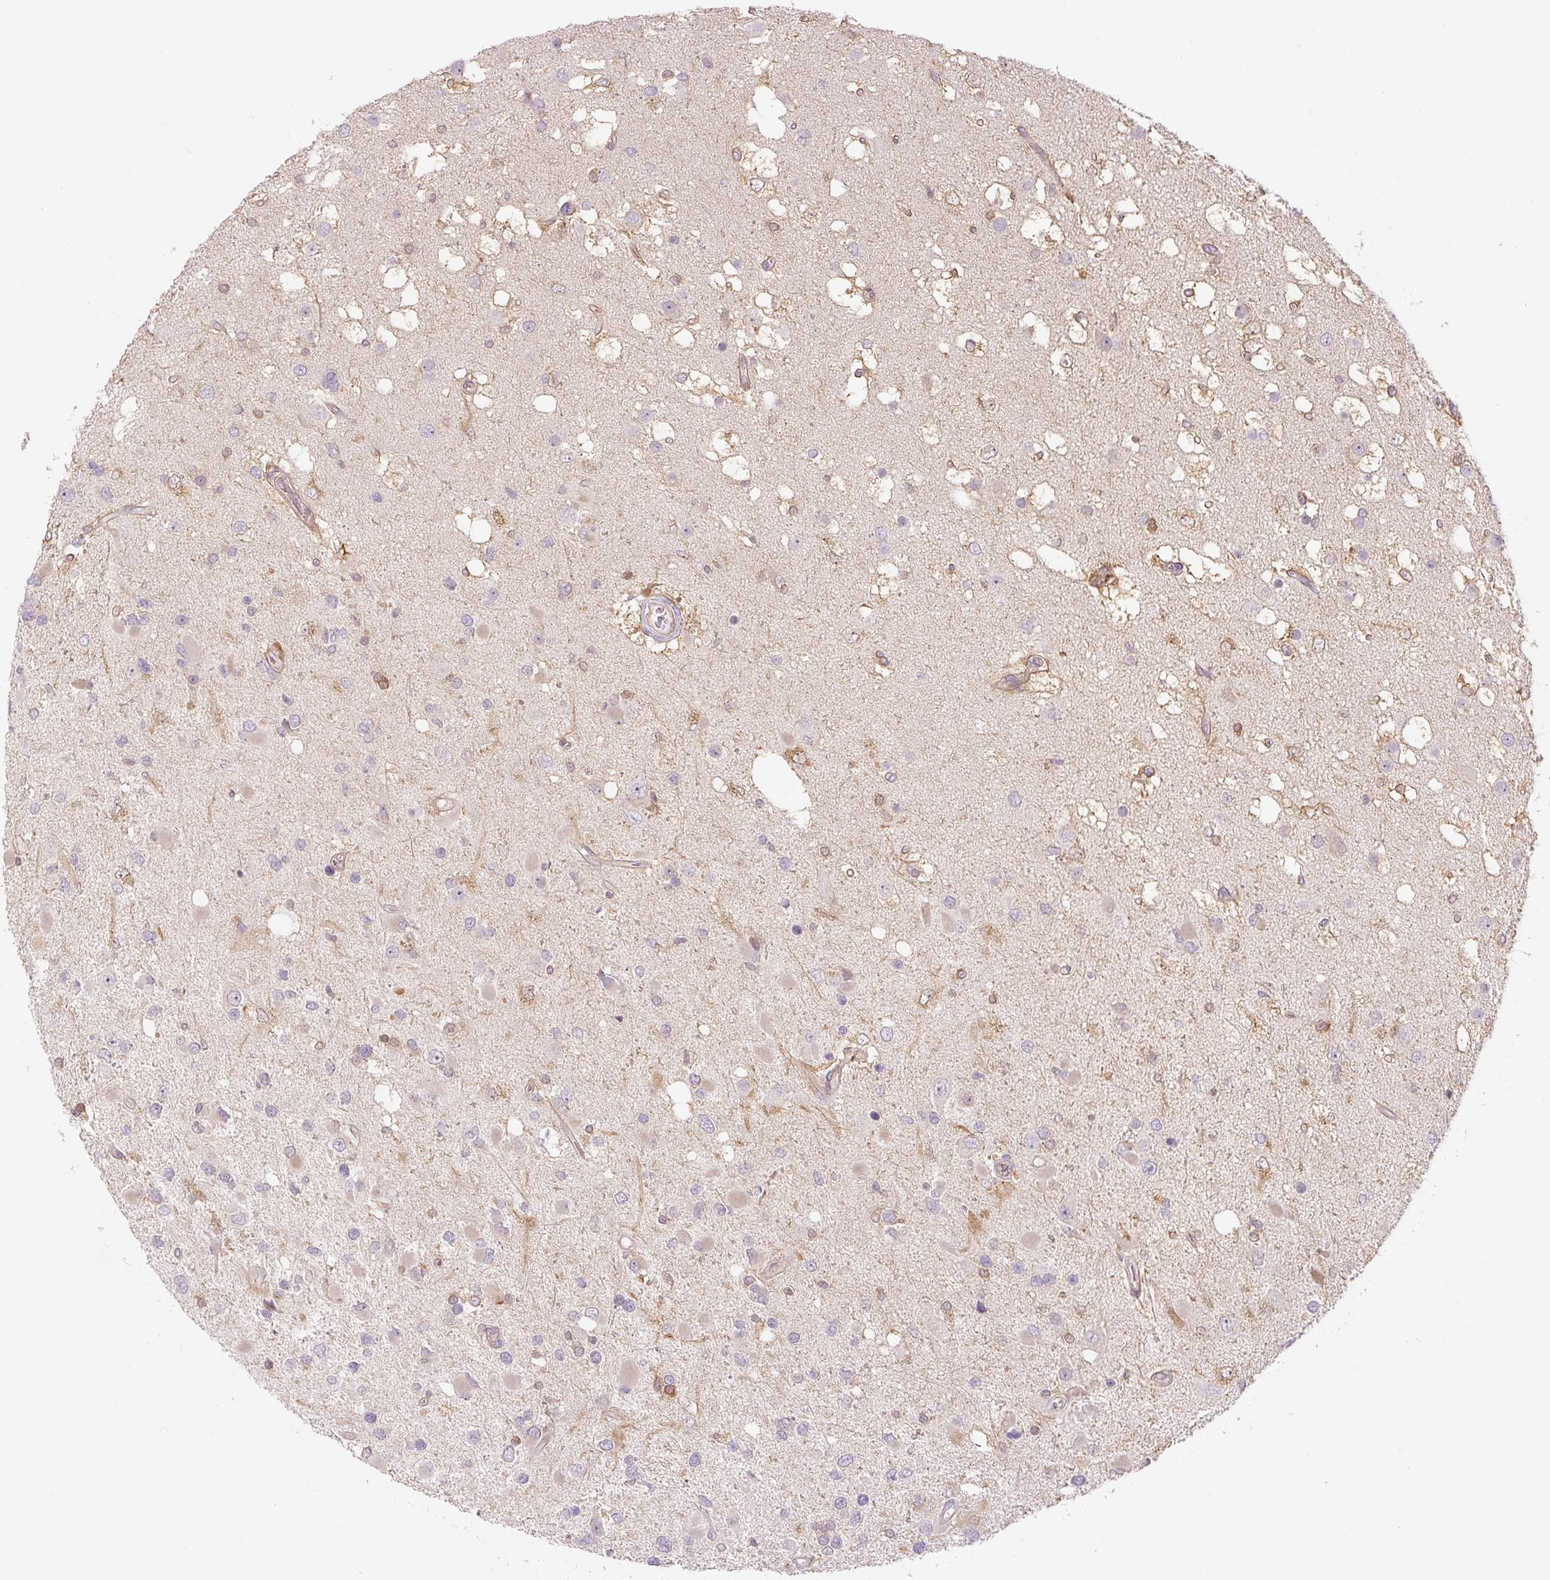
{"staining": {"intensity": "negative", "quantity": "none", "location": "none"}, "tissue": "glioma", "cell_type": "Tumor cells", "image_type": "cancer", "snomed": [{"axis": "morphology", "description": "Glioma, malignant, High grade"}, {"axis": "topography", "description": "Brain"}], "caption": "There is no significant expression in tumor cells of high-grade glioma (malignant). (DAB (3,3'-diaminobenzidine) immunohistochemistry, high magnification).", "gene": "SPSB2", "patient": {"sex": "male", "age": 53}}